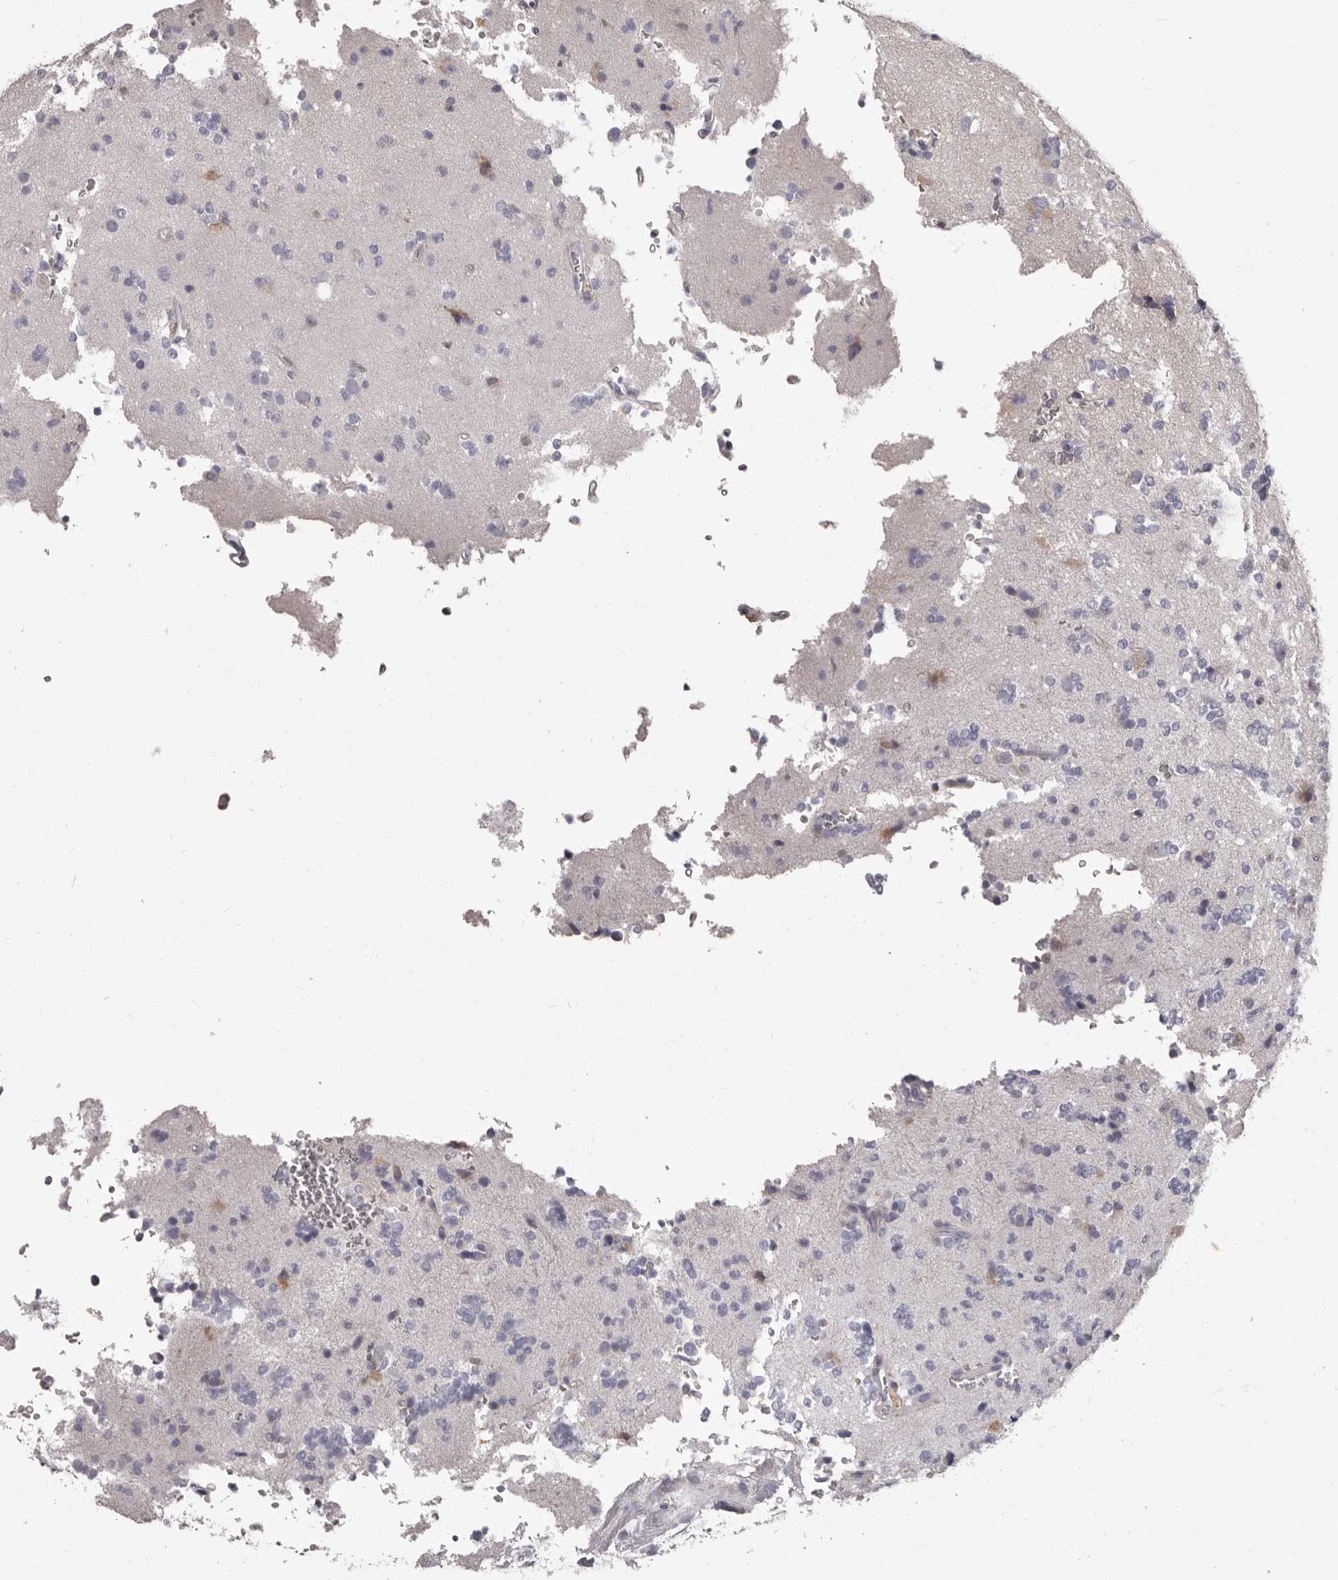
{"staining": {"intensity": "negative", "quantity": "none", "location": "none"}, "tissue": "glioma", "cell_type": "Tumor cells", "image_type": "cancer", "snomed": [{"axis": "morphology", "description": "Glioma, malignant, High grade"}, {"axis": "topography", "description": "Brain"}], "caption": "Immunohistochemical staining of glioma exhibits no significant expression in tumor cells.", "gene": "APEH", "patient": {"sex": "female", "age": 62}}